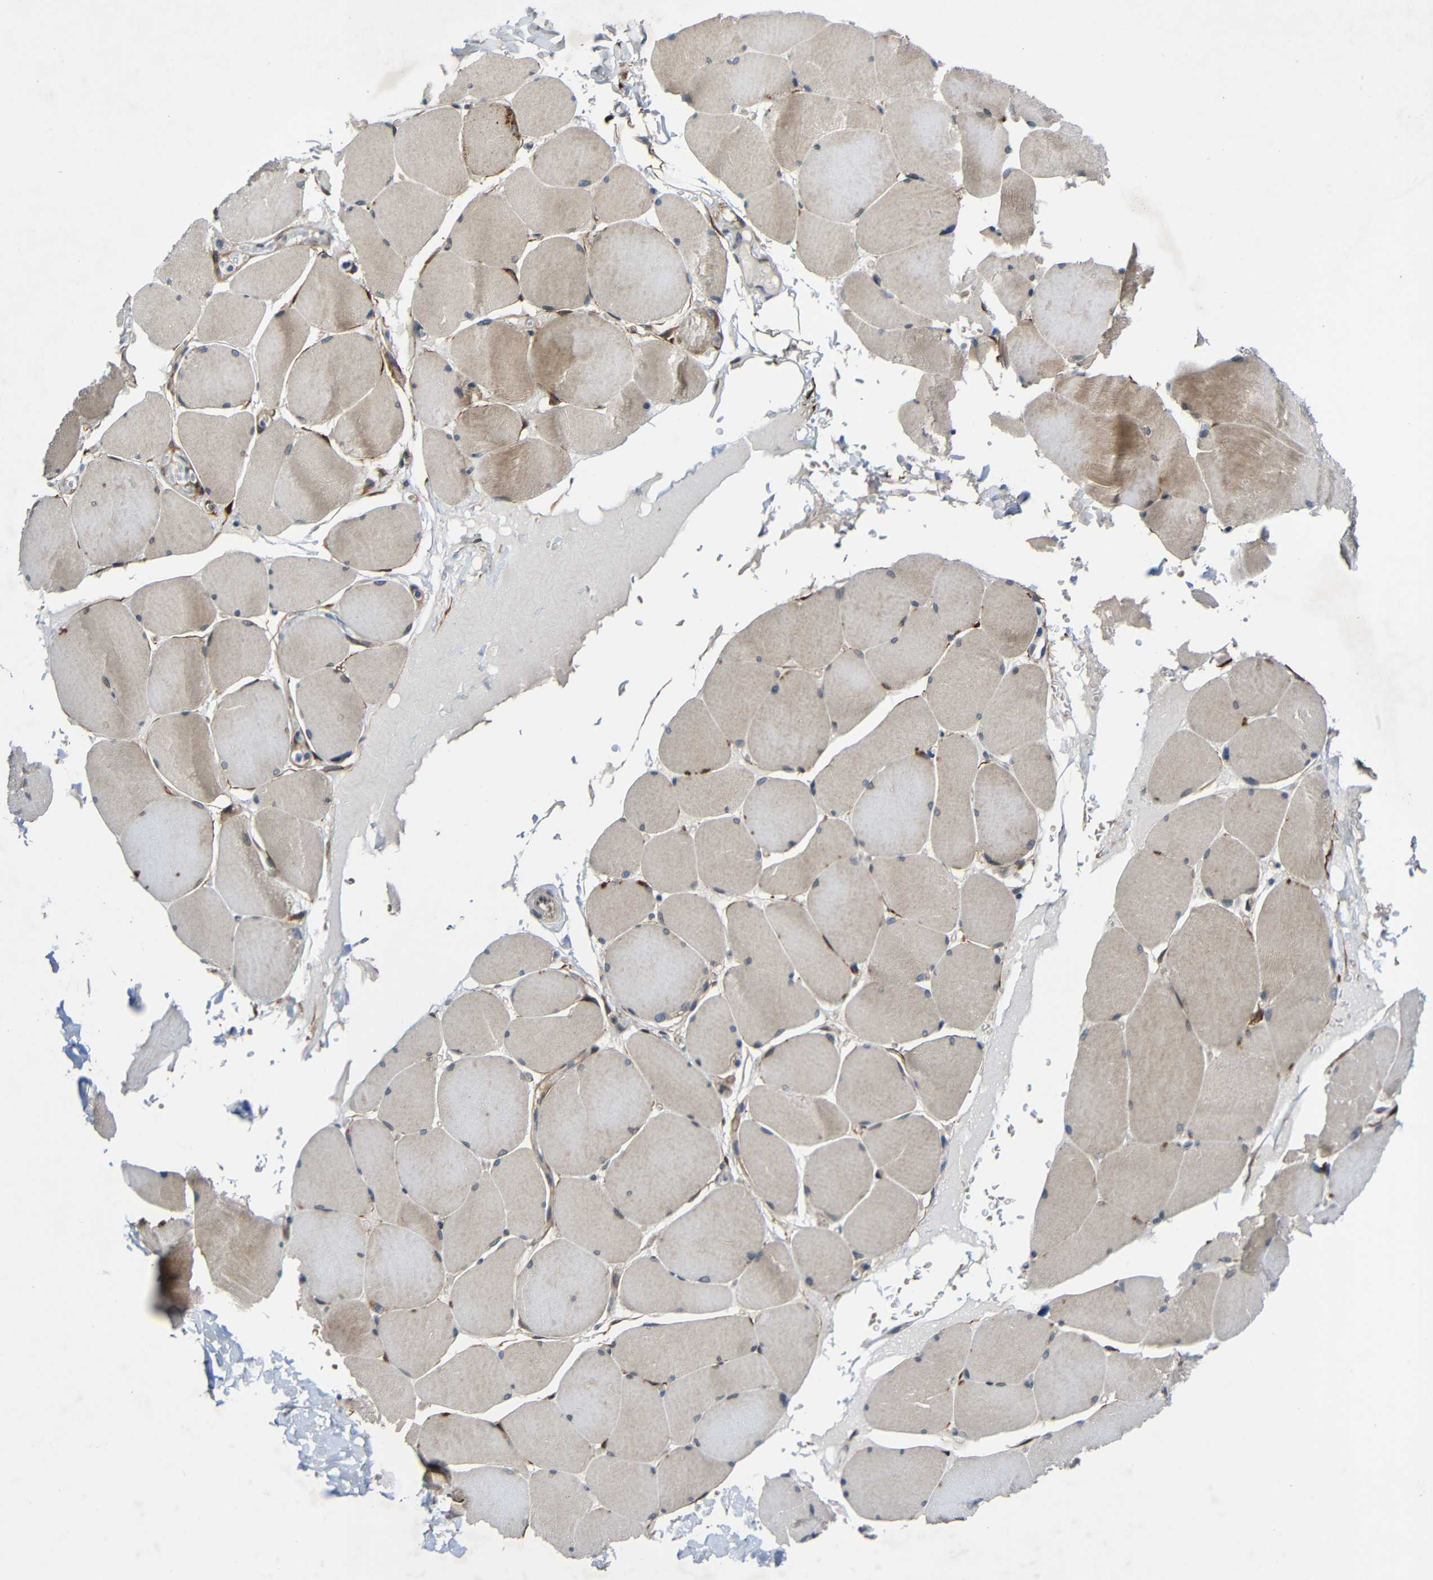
{"staining": {"intensity": "moderate", "quantity": ">75%", "location": "cytoplasmic/membranous,nuclear"}, "tissue": "skeletal muscle", "cell_type": "Myocytes", "image_type": "normal", "snomed": [{"axis": "morphology", "description": "Normal tissue, NOS"}, {"axis": "topography", "description": "Skin"}, {"axis": "topography", "description": "Skeletal muscle"}], "caption": "Immunohistochemical staining of unremarkable human skeletal muscle reveals >75% levels of moderate cytoplasmic/membranous,nuclear protein positivity in about >75% of myocytes.", "gene": "TMEM25", "patient": {"sex": "male", "age": 83}}